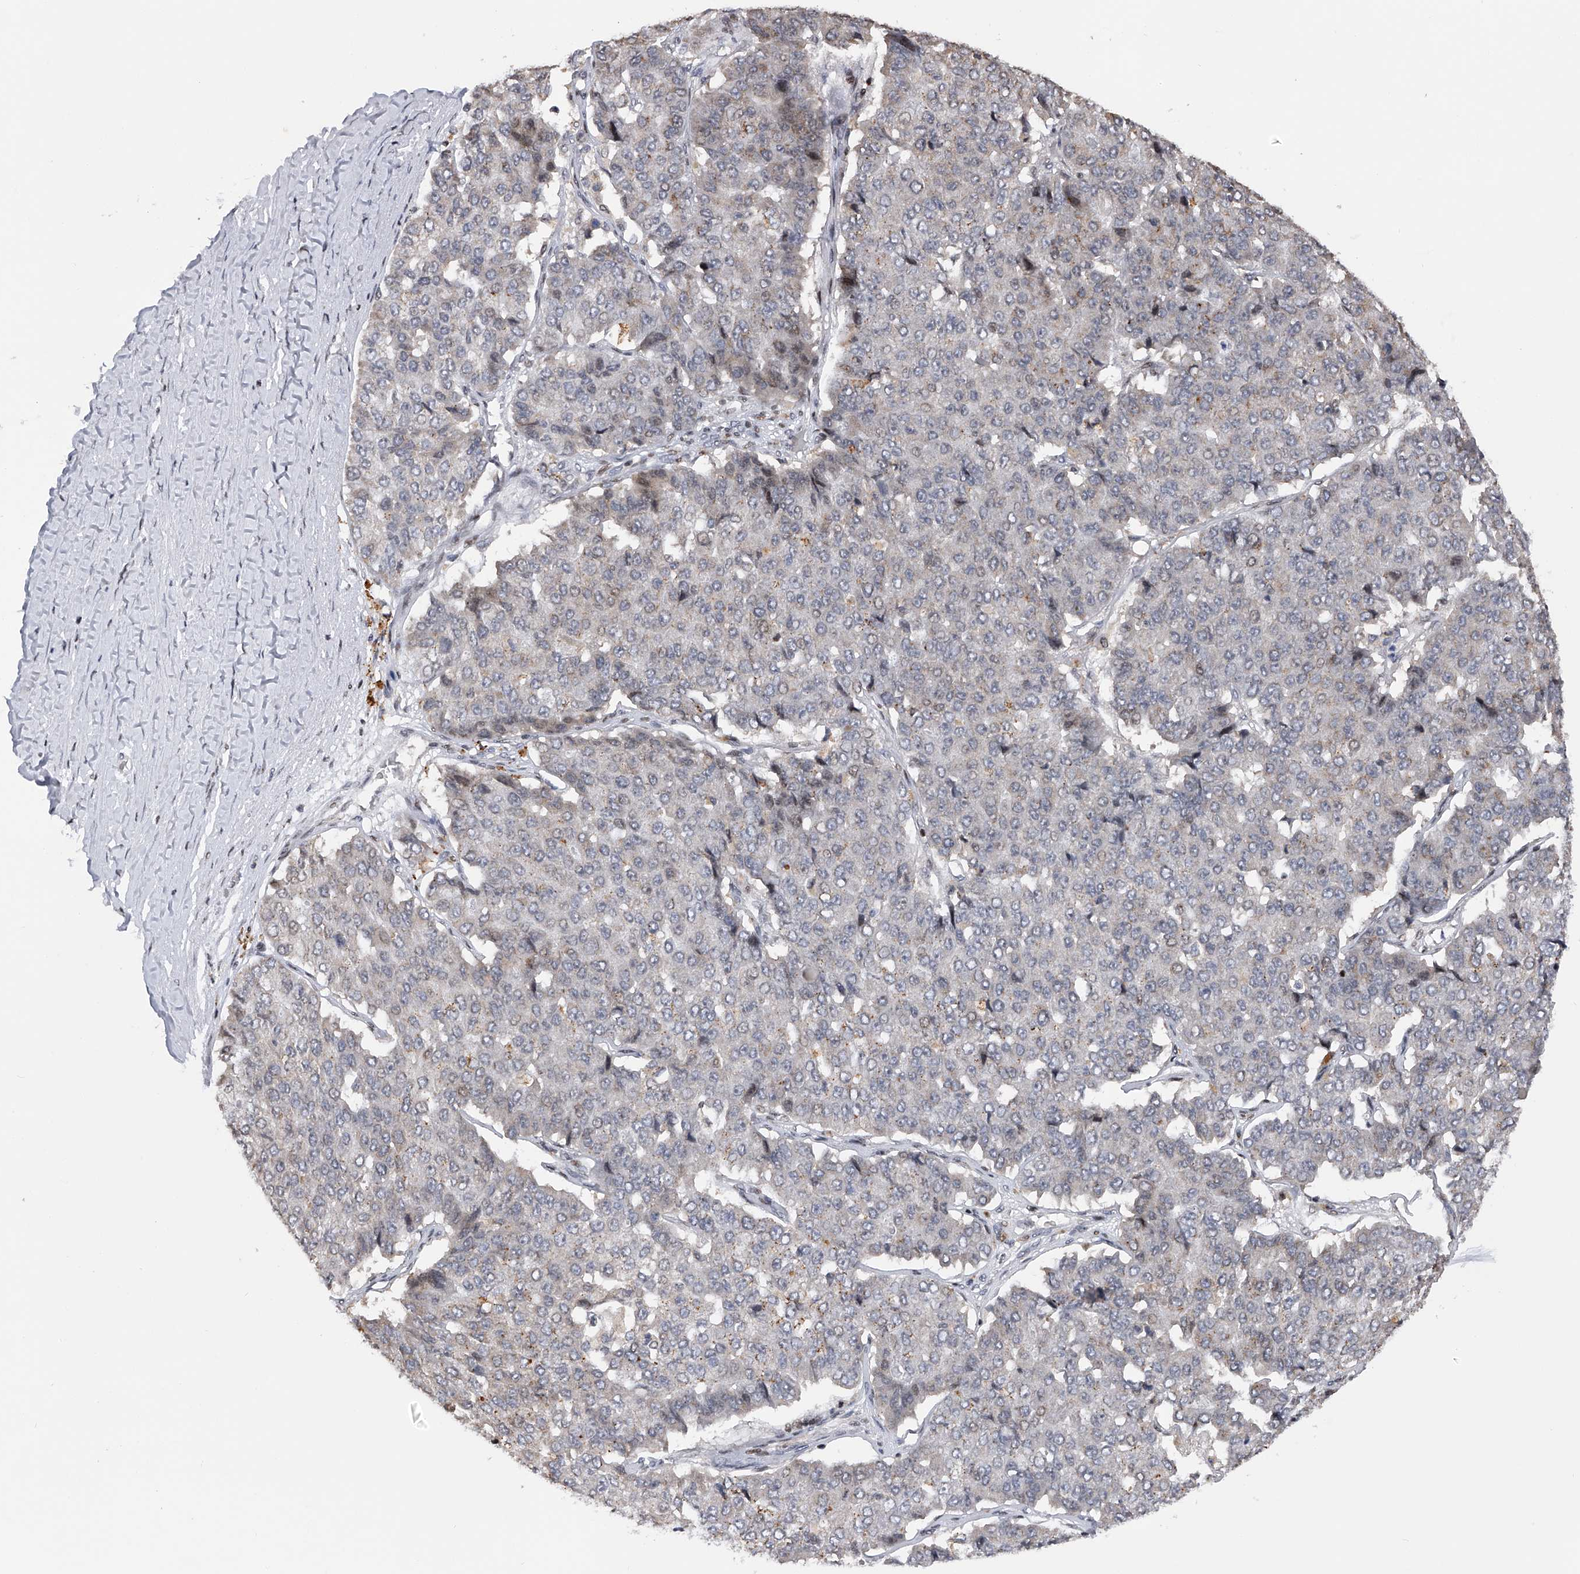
{"staining": {"intensity": "negative", "quantity": "none", "location": "none"}, "tissue": "pancreatic cancer", "cell_type": "Tumor cells", "image_type": "cancer", "snomed": [{"axis": "morphology", "description": "Adenocarcinoma, NOS"}, {"axis": "topography", "description": "Pancreas"}], "caption": "IHC of pancreatic cancer shows no positivity in tumor cells.", "gene": "RWDD2A", "patient": {"sex": "male", "age": 50}}